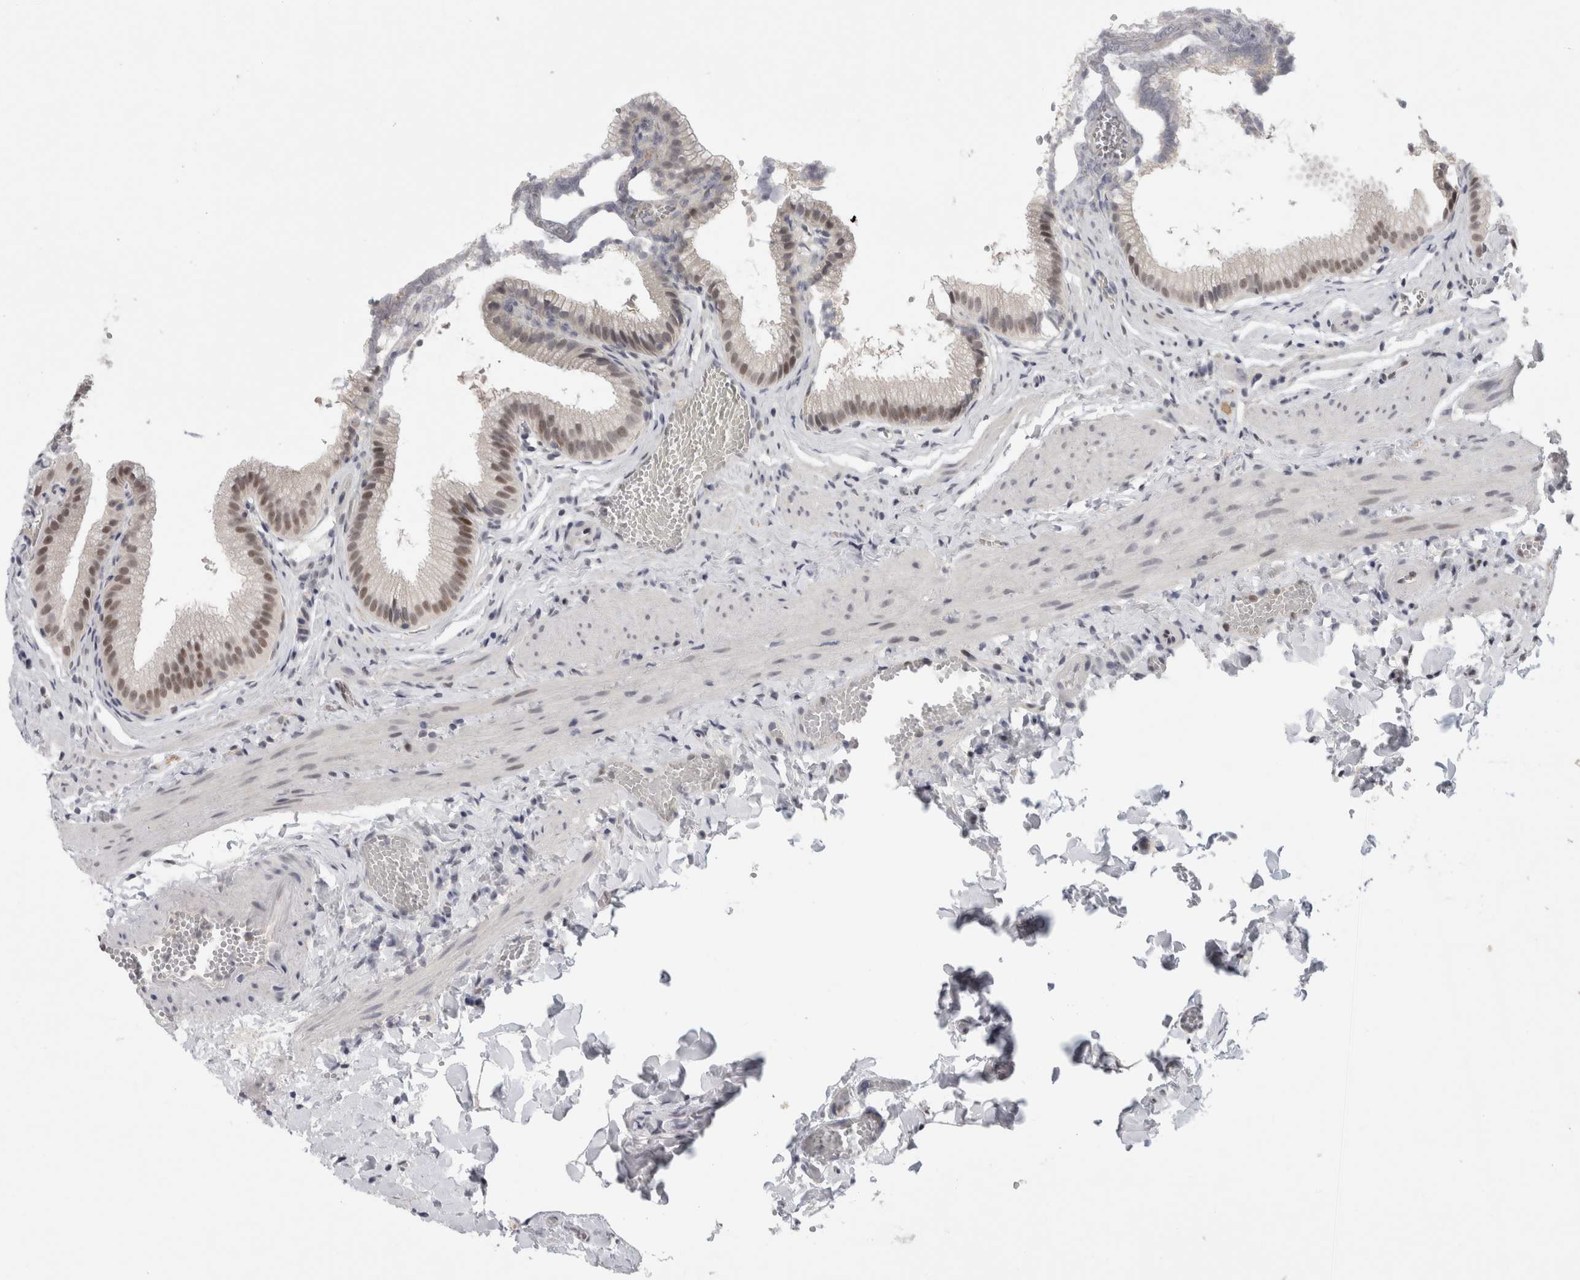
{"staining": {"intensity": "moderate", "quantity": "25%-75%", "location": "nuclear"}, "tissue": "gallbladder", "cell_type": "Glandular cells", "image_type": "normal", "snomed": [{"axis": "morphology", "description": "Normal tissue, NOS"}, {"axis": "topography", "description": "Gallbladder"}], "caption": "Immunohistochemistry staining of unremarkable gallbladder, which displays medium levels of moderate nuclear staining in approximately 25%-75% of glandular cells indicating moderate nuclear protein staining. The staining was performed using DAB (3,3'-diaminobenzidine) (brown) for protein detection and nuclei were counterstained in hematoxylin (blue).", "gene": "SRARP", "patient": {"sex": "male", "age": 38}}